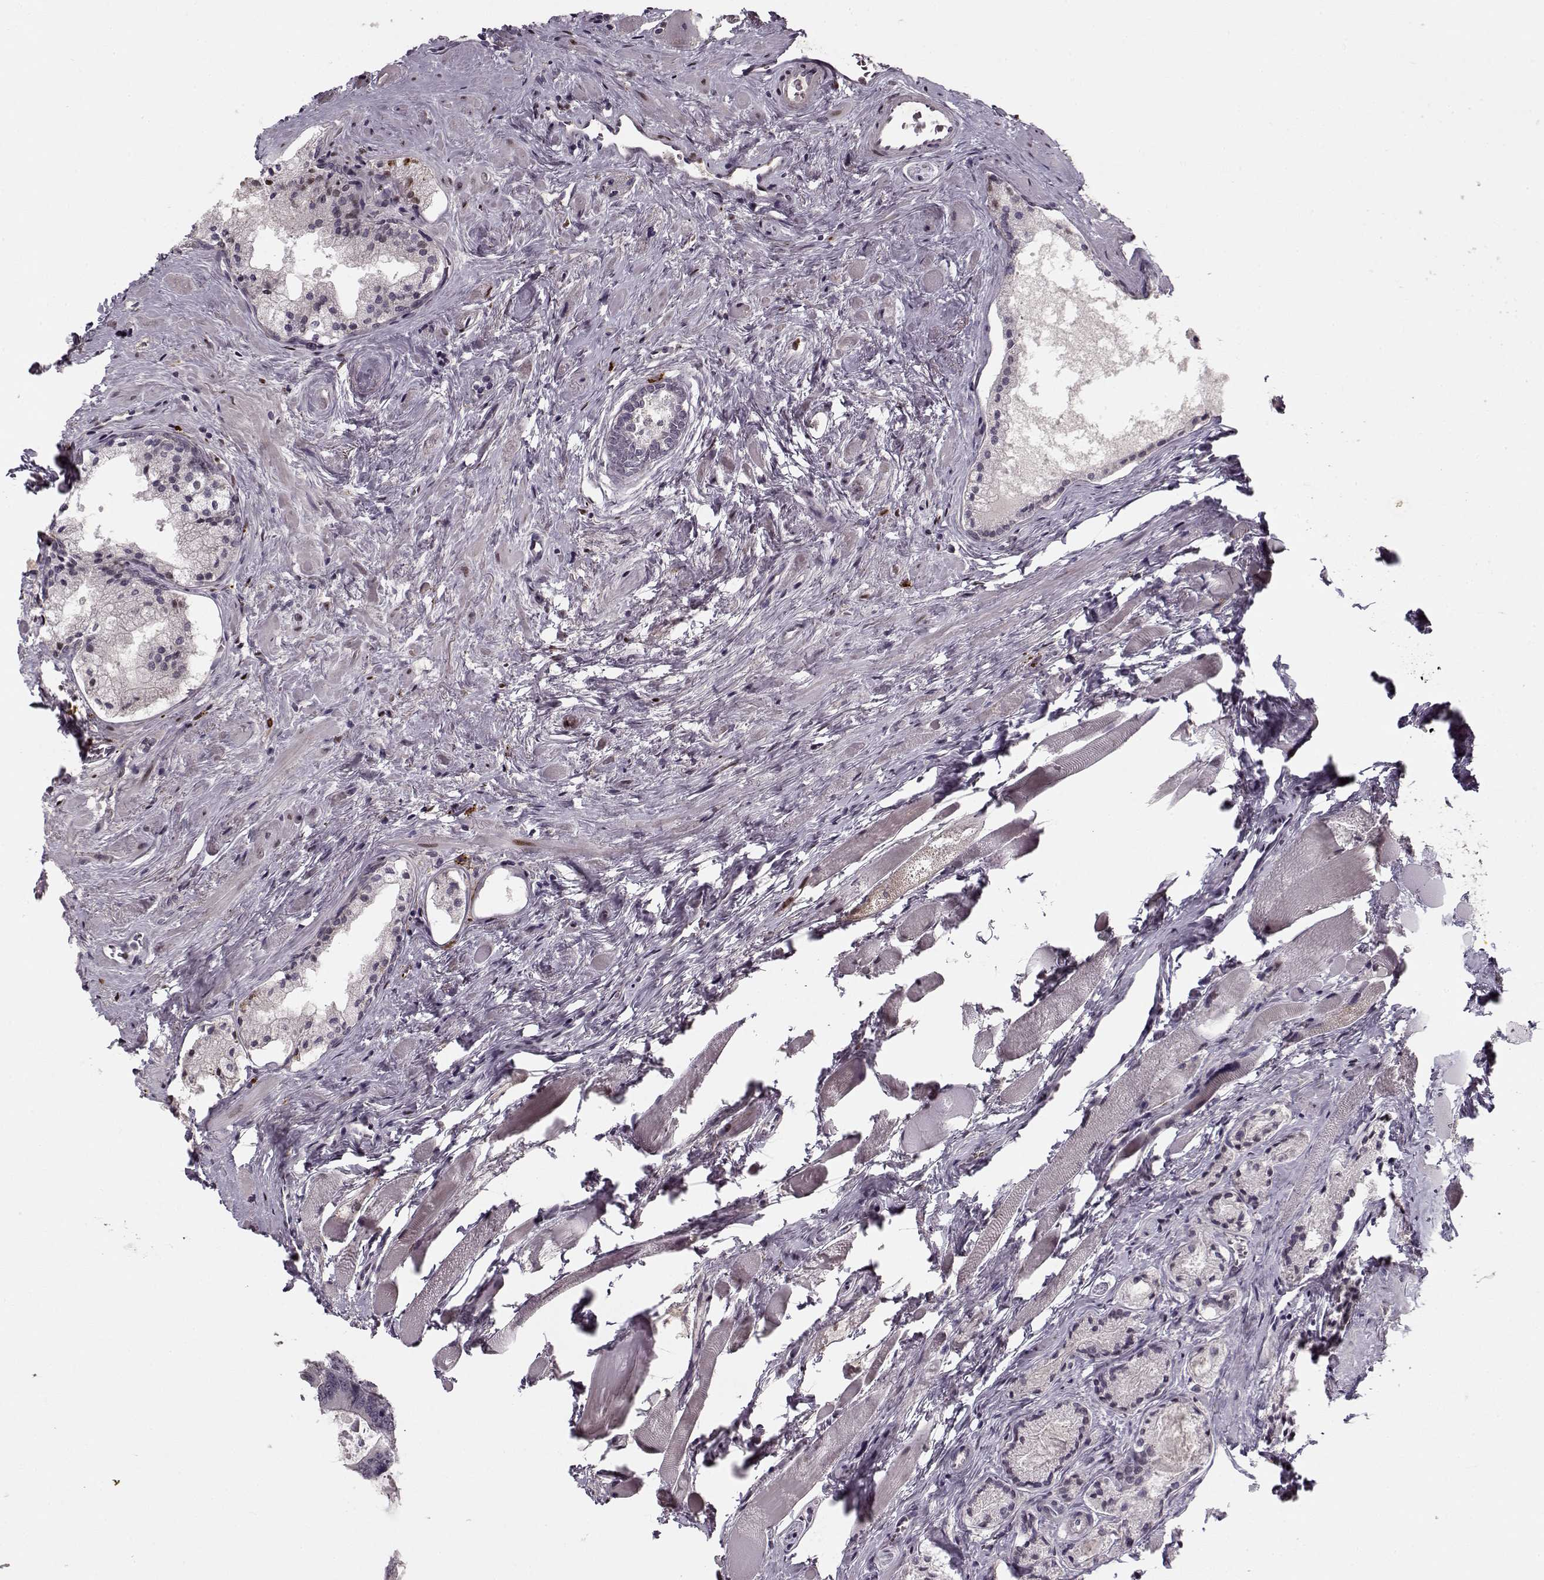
{"staining": {"intensity": "negative", "quantity": "none", "location": "none"}, "tissue": "prostate cancer", "cell_type": "Tumor cells", "image_type": "cancer", "snomed": [{"axis": "morphology", "description": "Adenocarcinoma, NOS"}, {"axis": "morphology", "description": "Adenocarcinoma, High grade"}, {"axis": "topography", "description": "Prostate"}], "caption": "A high-resolution image shows immunohistochemistry staining of prostate cancer (adenocarcinoma), which exhibits no significant expression in tumor cells. (Brightfield microscopy of DAB IHC at high magnification).", "gene": "DNAI3", "patient": {"sex": "male", "age": 62}}